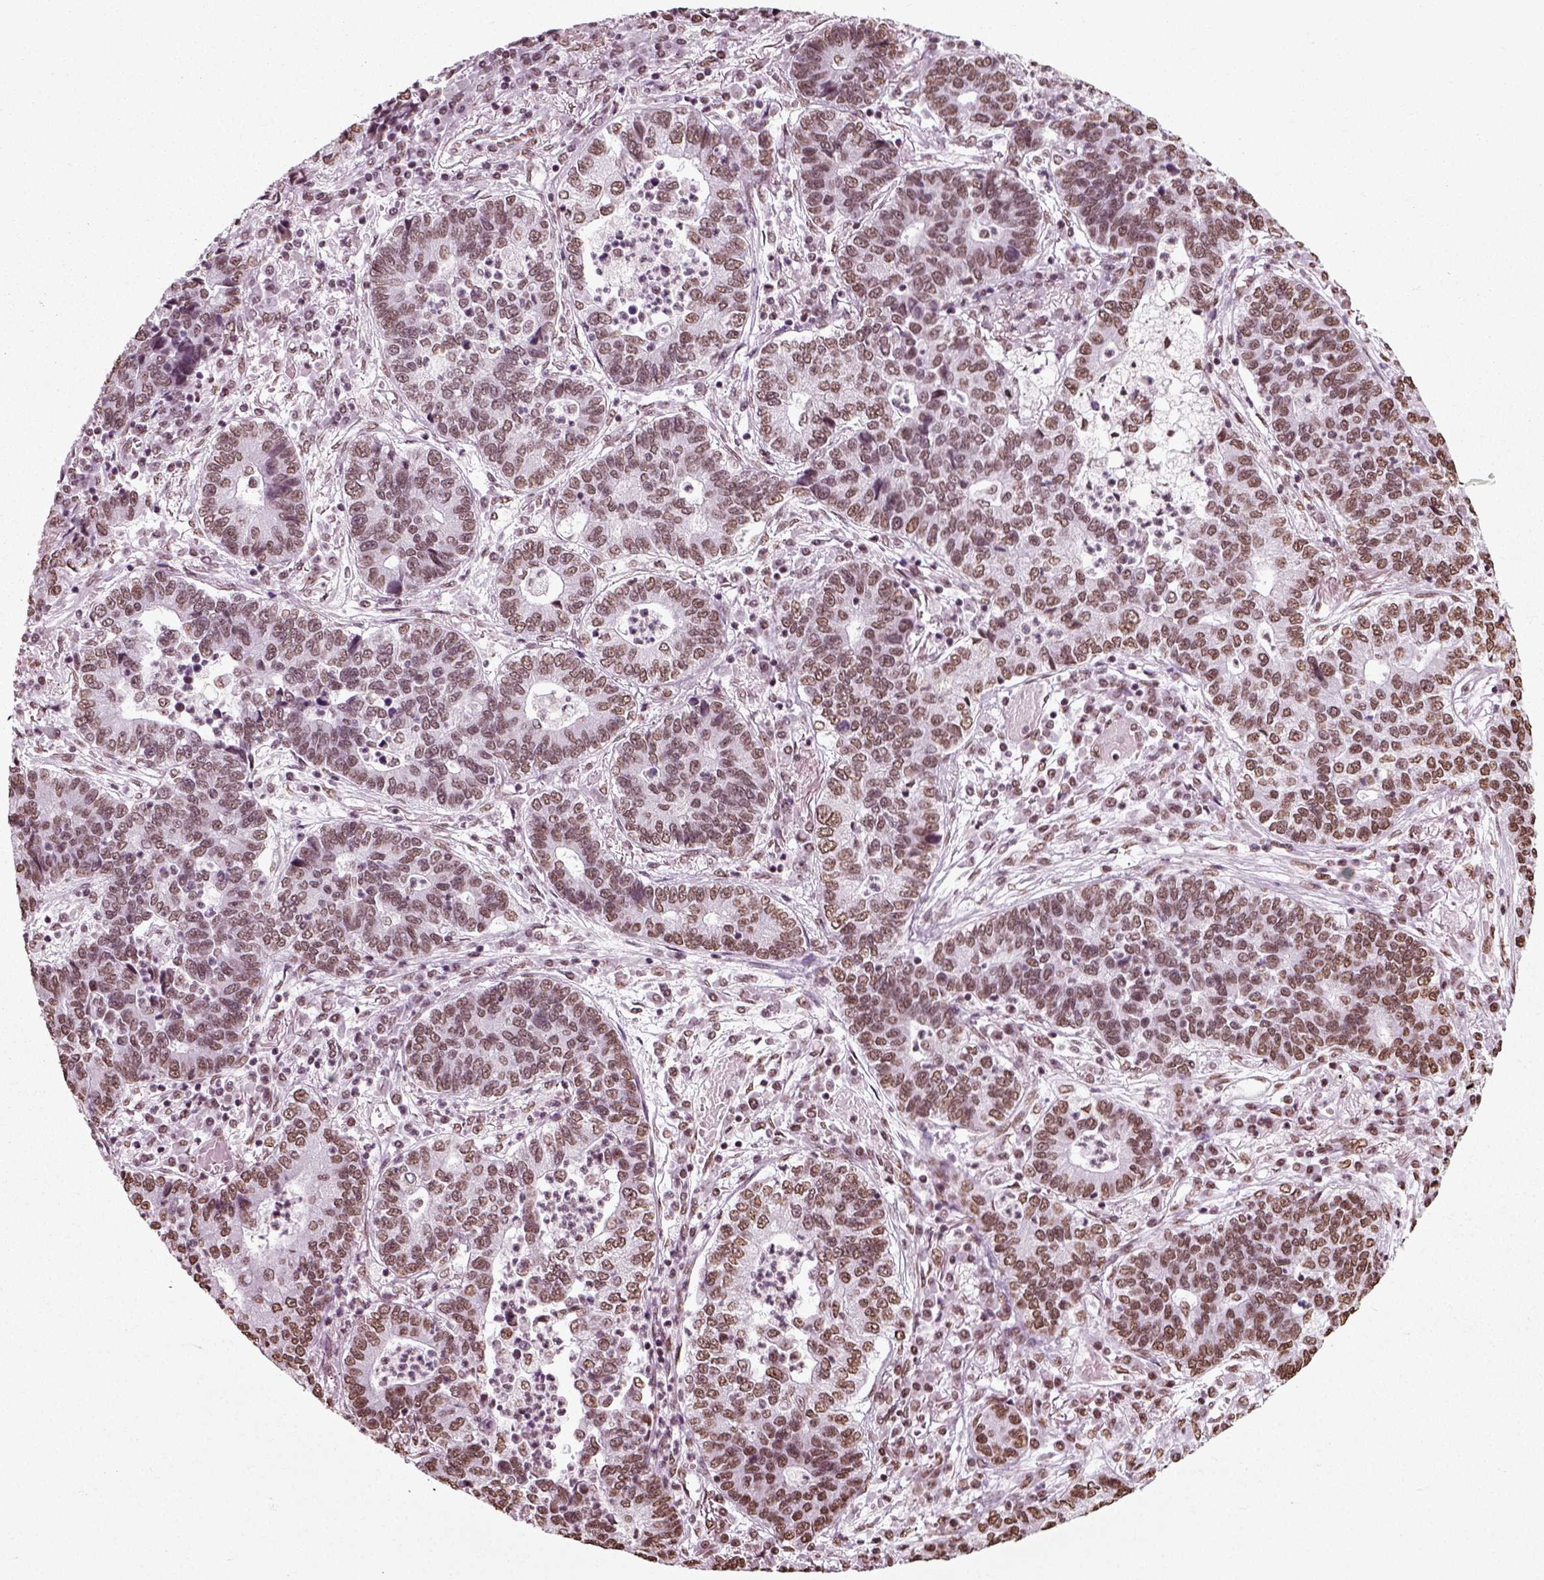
{"staining": {"intensity": "weak", "quantity": "25%-75%", "location": "nuclear"}, "tissue": "lung cancer", "cell_type": "Tumor cells", "image_type": "cancer", "snomed": [{"axis": "morphology", "description": "Adenocarcinoma, NOS"}, {"axis": "topography", "description": "Lung"}], "caption": "High-magnification brightfield microscopy of lung adenocarcinoma stained with DAB (3,3'-diaminobenzidine) (brown) and counterstained with hematoxylin (blue). tumor cells exhibit weak nuclear positivity is identified in approximately25%-75% of cells.", "gene": "POLR1H", "patient": {"sex": "female", "age": 57}}